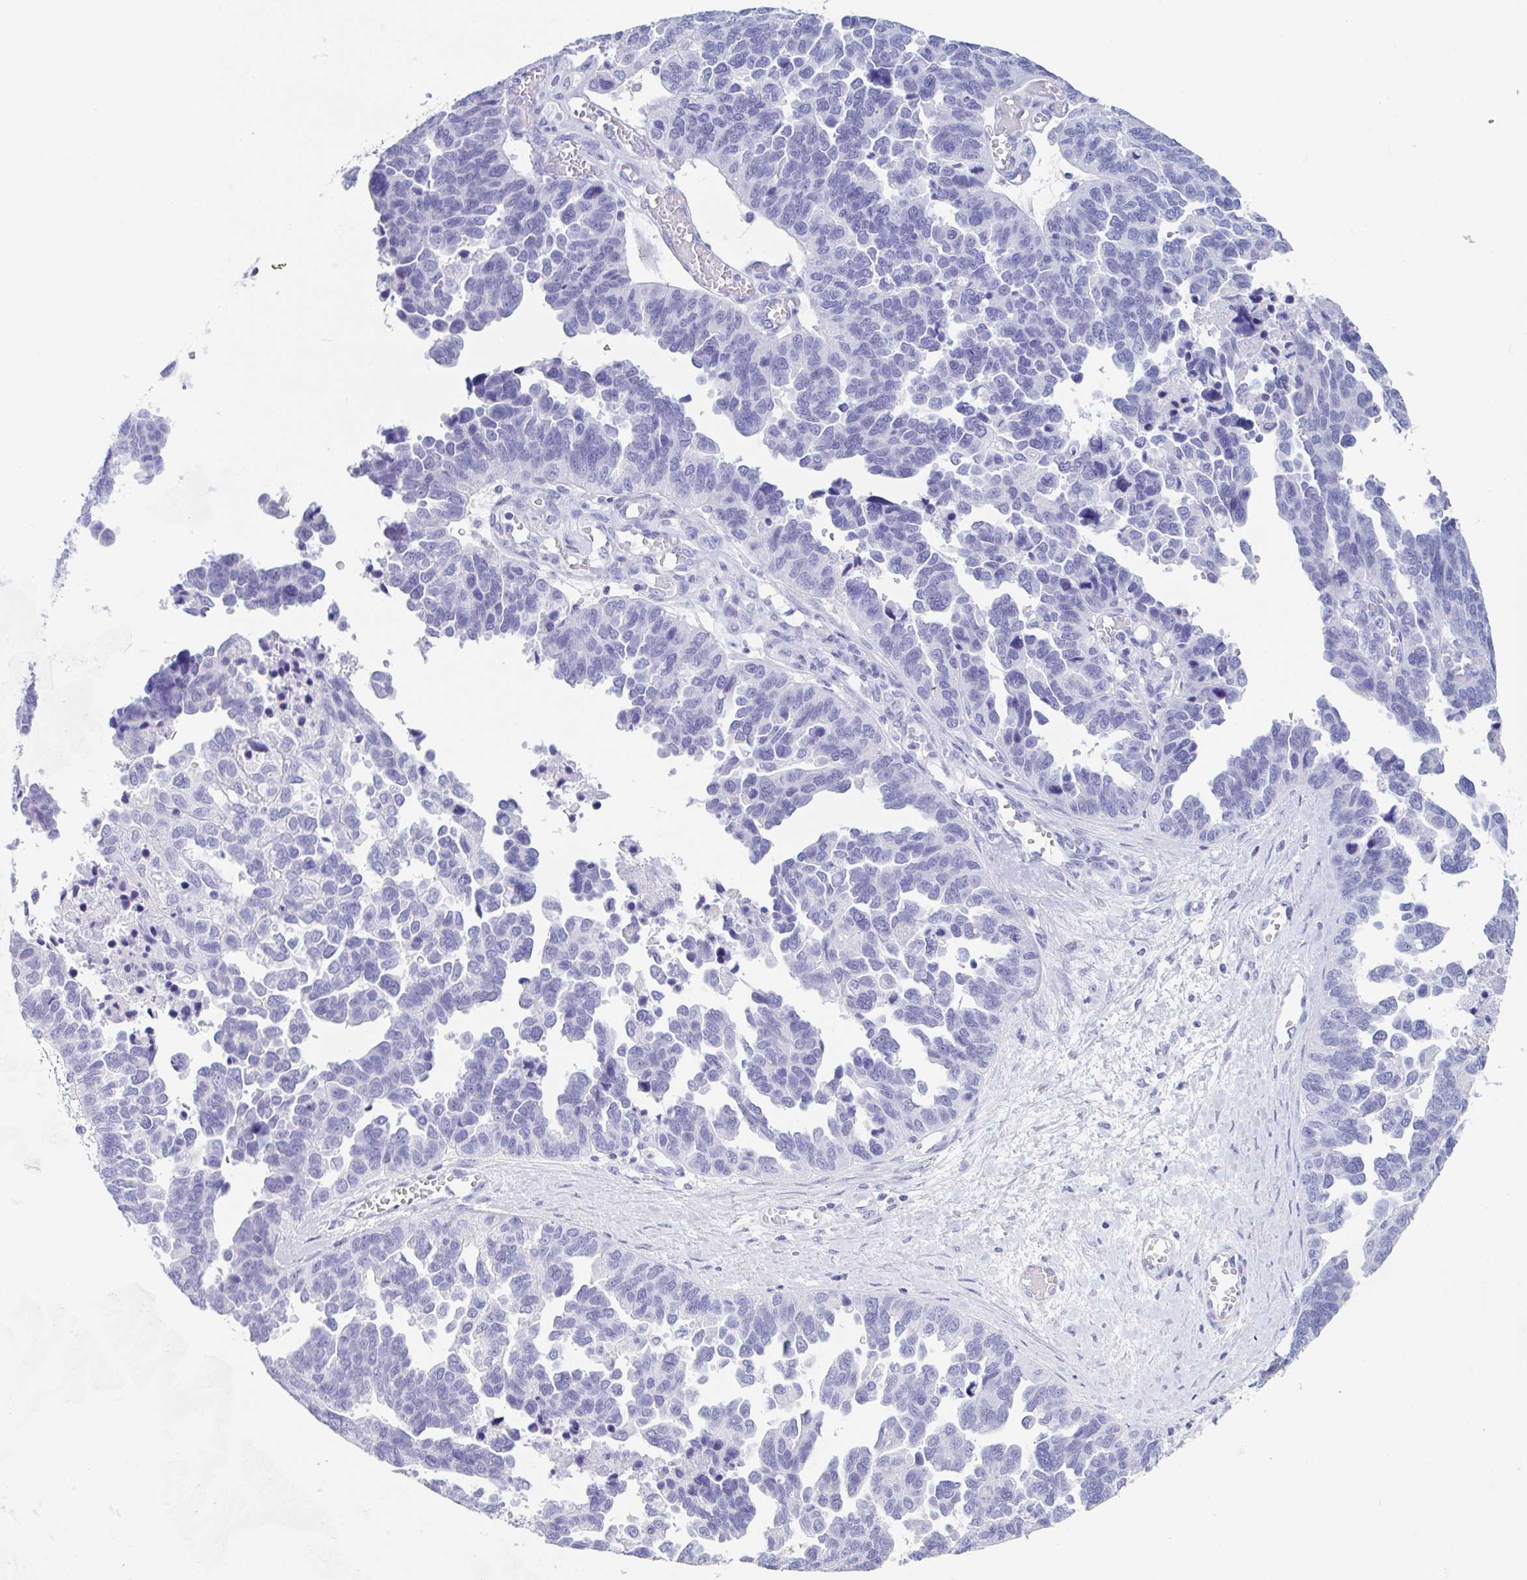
{"staining": {"intensity": "negative", "quantity": "none", "location": "none"}, "tissue": "ovarian cancer", "cell_type": "Tumor cells", "image_type": "cancer", "snomed": [{"axis": "morphology", "description": "Cystadenocarcinoma, serous, NOS"}, {"axis": "topography", "description": "Ovary"}], "caption": "Immunohistochemical staining of serous cystadenocarcinoma (ovarian) shows no significant positivity in tumor cells. The staining was performed using DAB to visualize the protein expression in brown, while the nuclei were stained in blue with hematoxylin (Magnification: 20x).", "gene": "TAS2R41", "patient": {"sex": "female", "age": 64}}